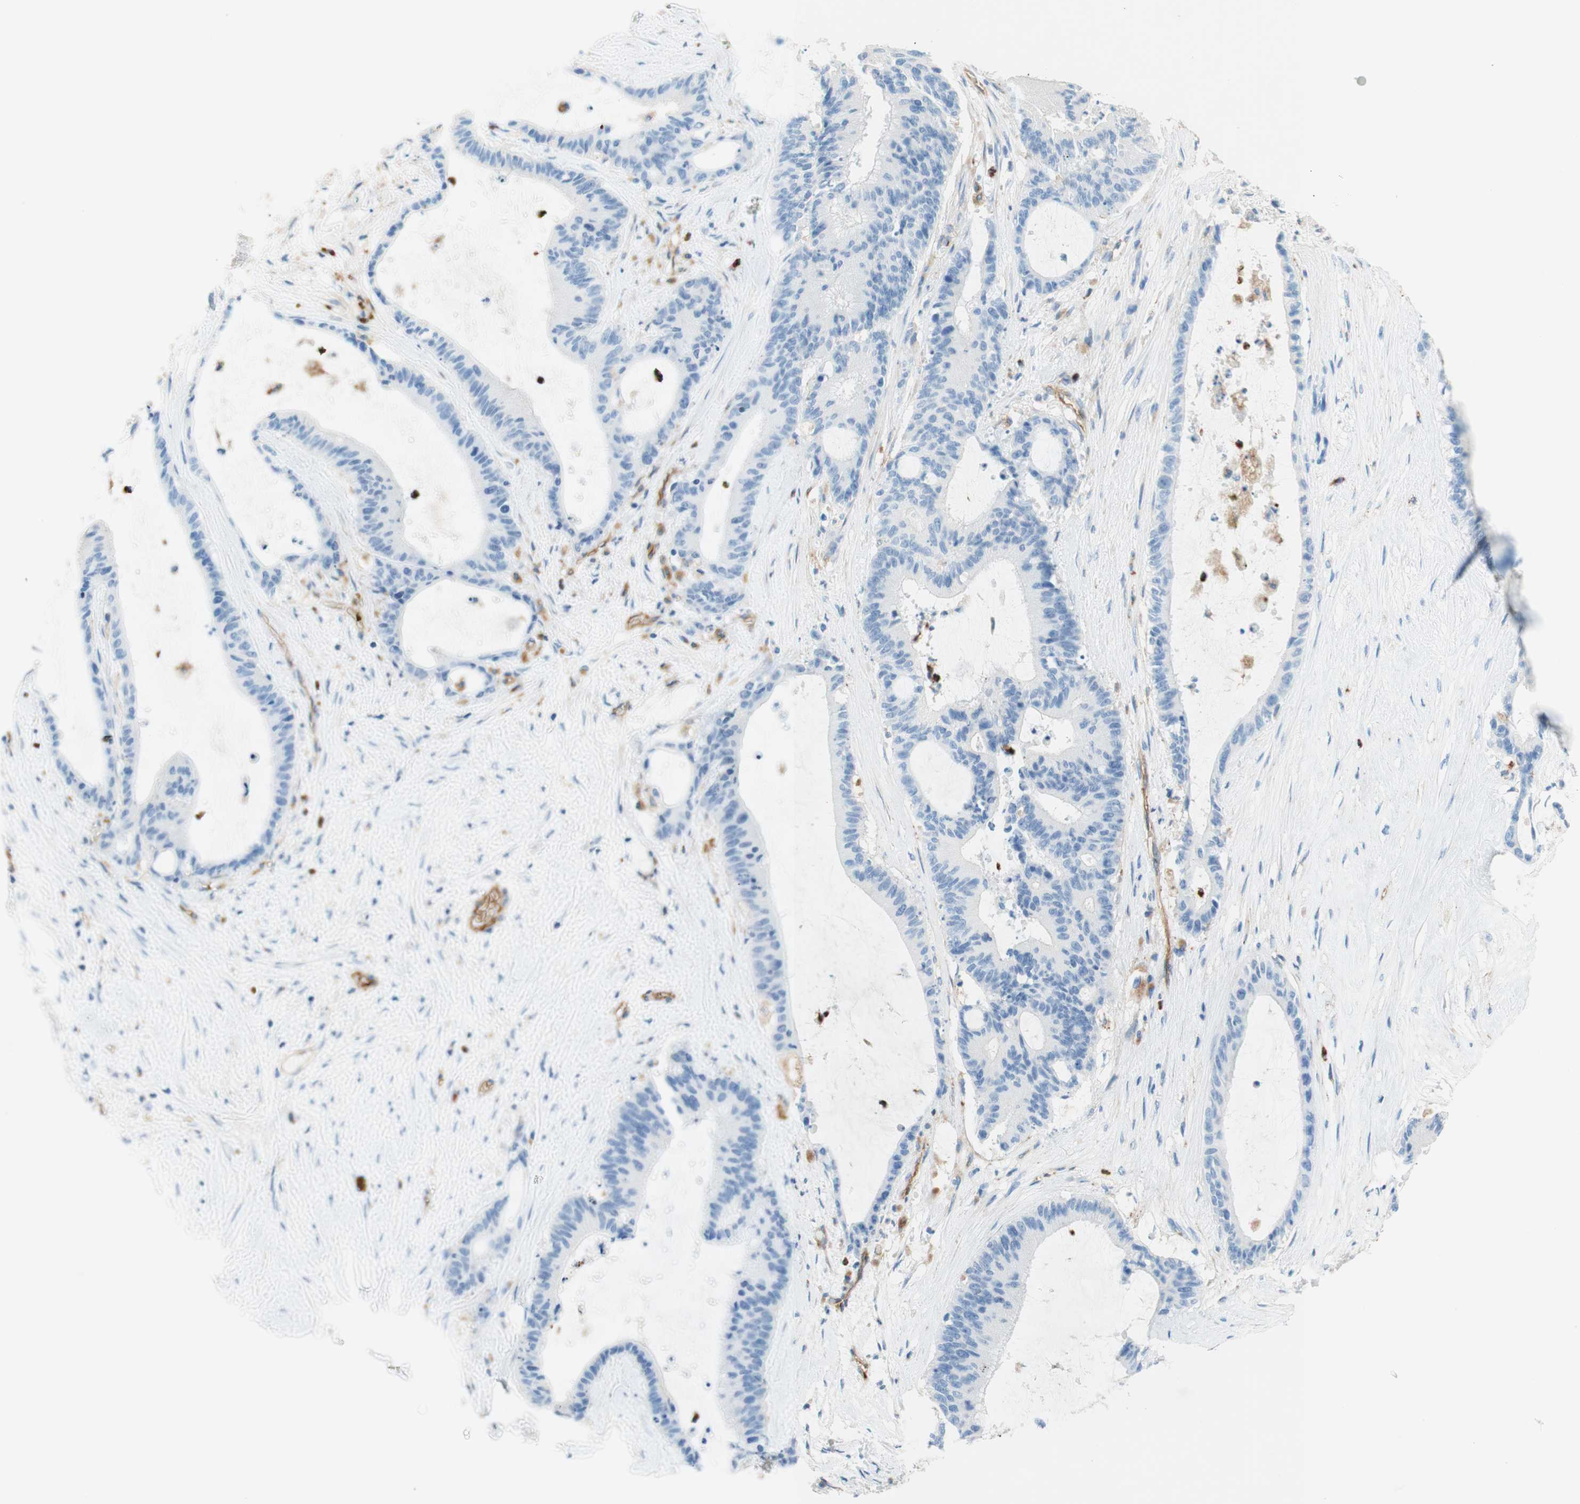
{"staining": {"intensity": "negative", "quantity": "none", "location": "none"}, "tissue": "liver cancer", "cell_type": "Tumor cells", "image_type": "cancer", "snomed": [{"axis": "morphology", "description": "Cholangiocarcinoma"}, {"axis": "topography", "description": "Liver"}], "caption": "Human liver cancer (cholangiocarcinoma) stained for a protein using IHC demonstrates no positivity in tumor cells.", "gene": "STOM", "patient": {"sex": "female", "age": 73}}